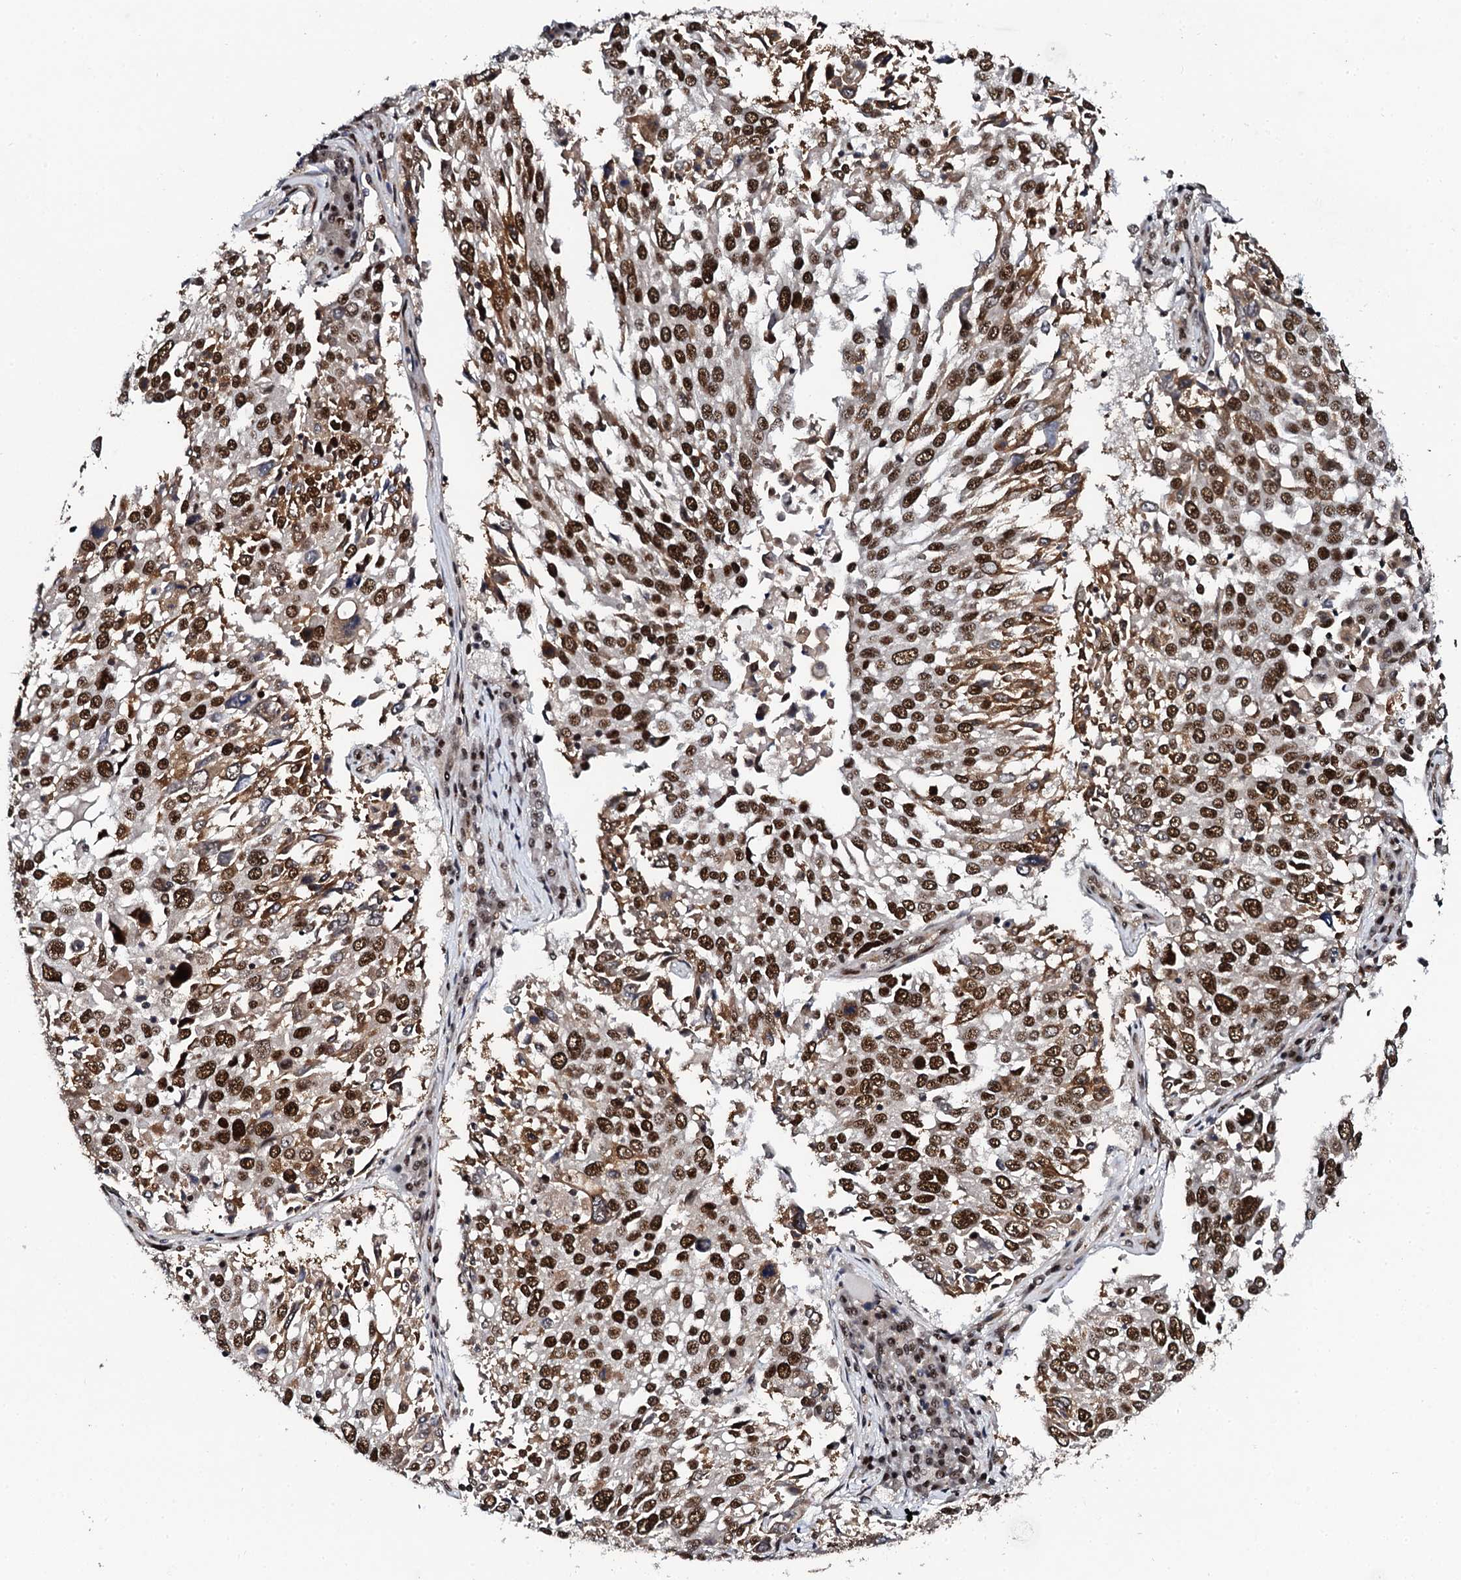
{"staining": {"intensity": "strong", "quantity": ">75%", "location": "nuclear"}, "tissue": "lung cancer", "cell_type": "Tumor cells", "image_type": "cancer", "snomed": [{"axis": "morphology", "description": "Squamous cell carcinoma, NOS"}, {"axis": "topography", "description": "Lung"}], "caption": "Immunohistochemical staining of lung cancer displays strong nuclear protein staining in approximately >75% of tumor cells.", "gene": "CSTF3", "patient": {"sex": "male", "age": 65}}